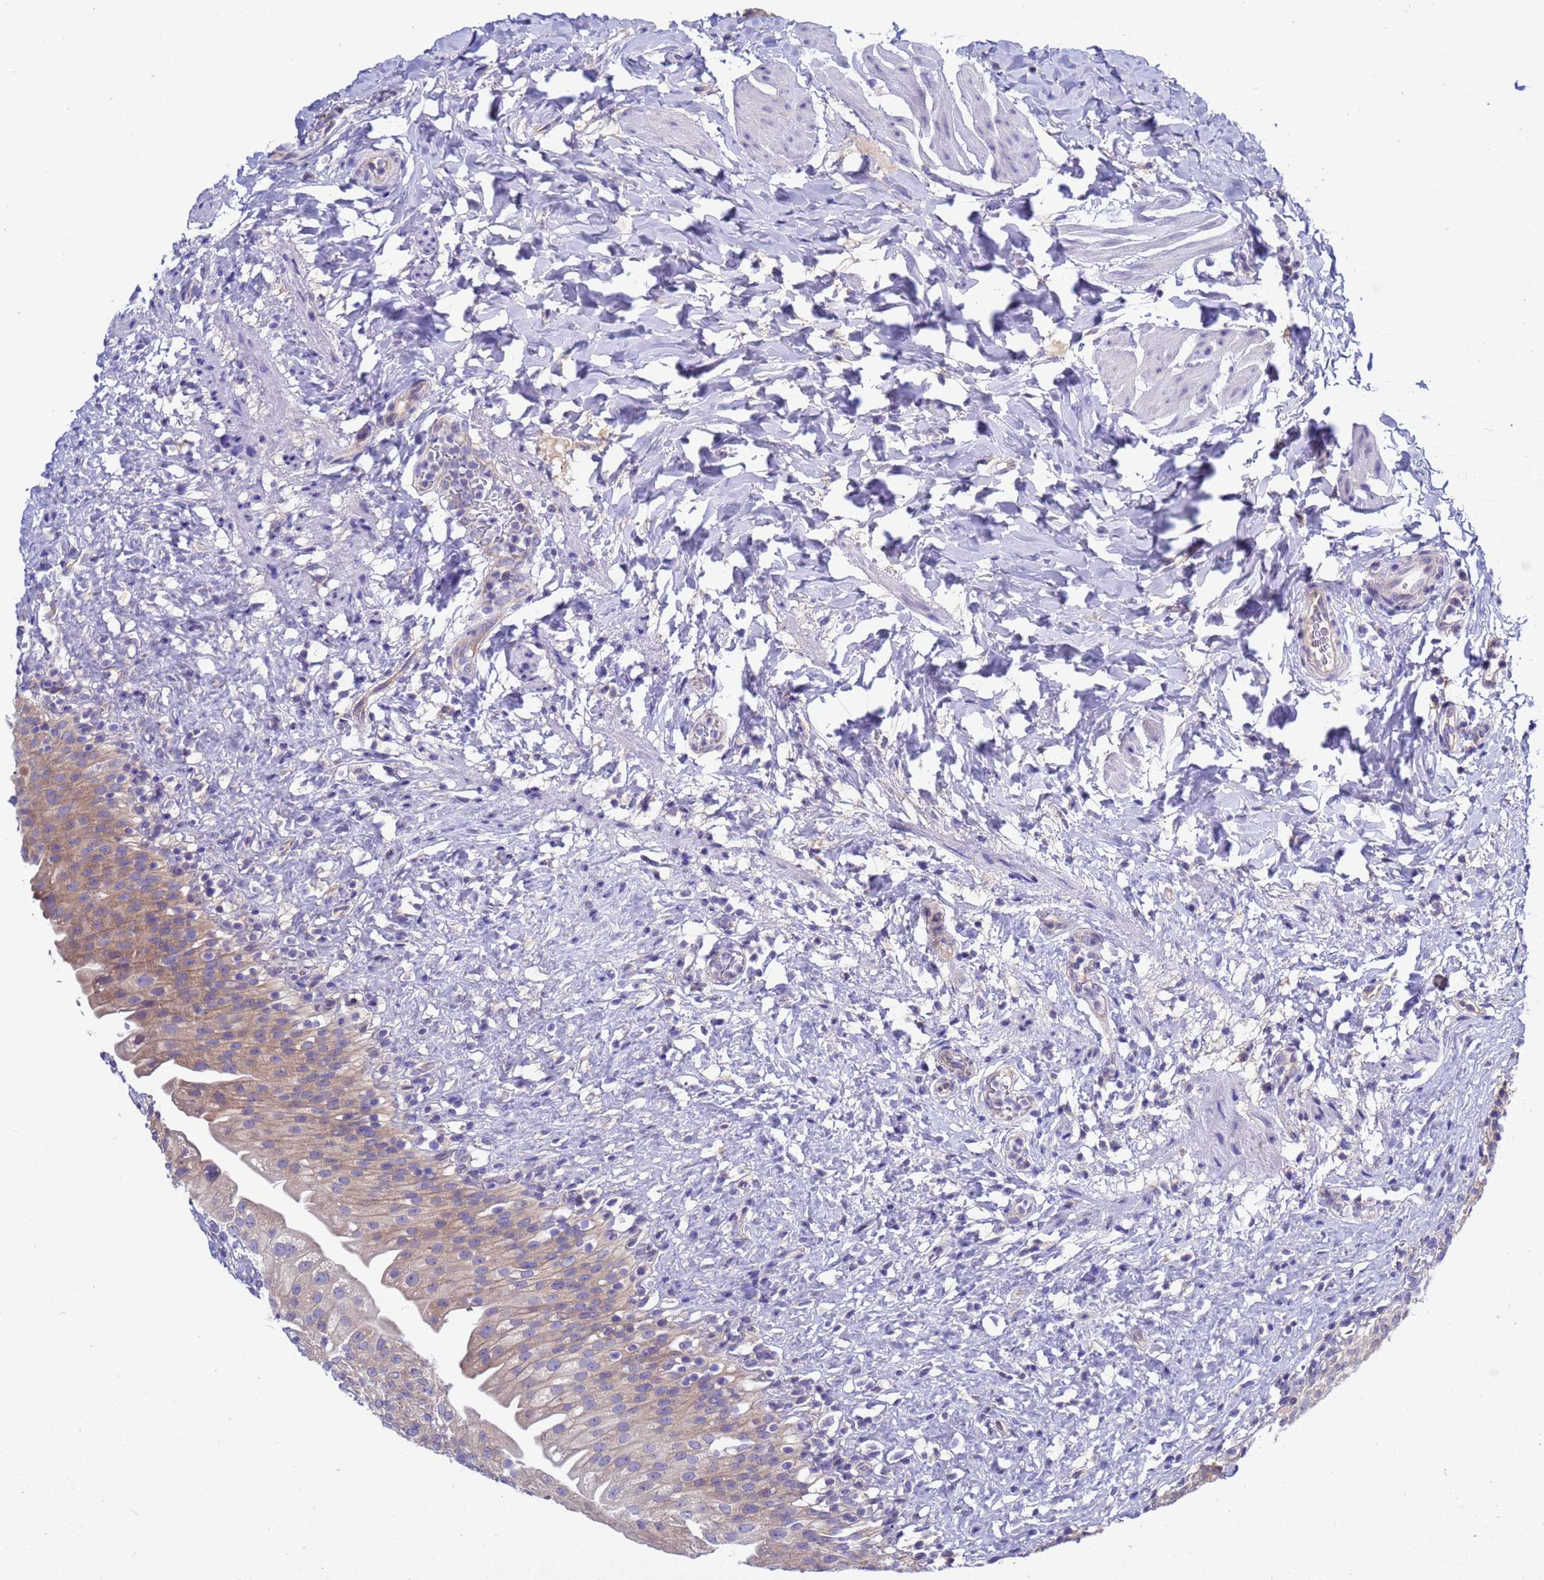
{"staining": {"intensity": "moderate", "quantity": "<25%", "location": "cytoplasmic/membranous"}, "tissue": "urinary bladder", "cell_type": "Urothelial cells", "image_type": "normal", "snomed": [{"axis": "morphology", "description": "Normal tissue, NOS"}, {"axis": "topography", "description": "Urinary bladder"}], "caption": "Urinary bladder stained with a brown dye demonstrates moderate cytoplasmic/membranous positive positivity in approximately <25% of urothelial cells.", "gene": "RC3H2", "patient": {"sex": "female", "age": 27}}